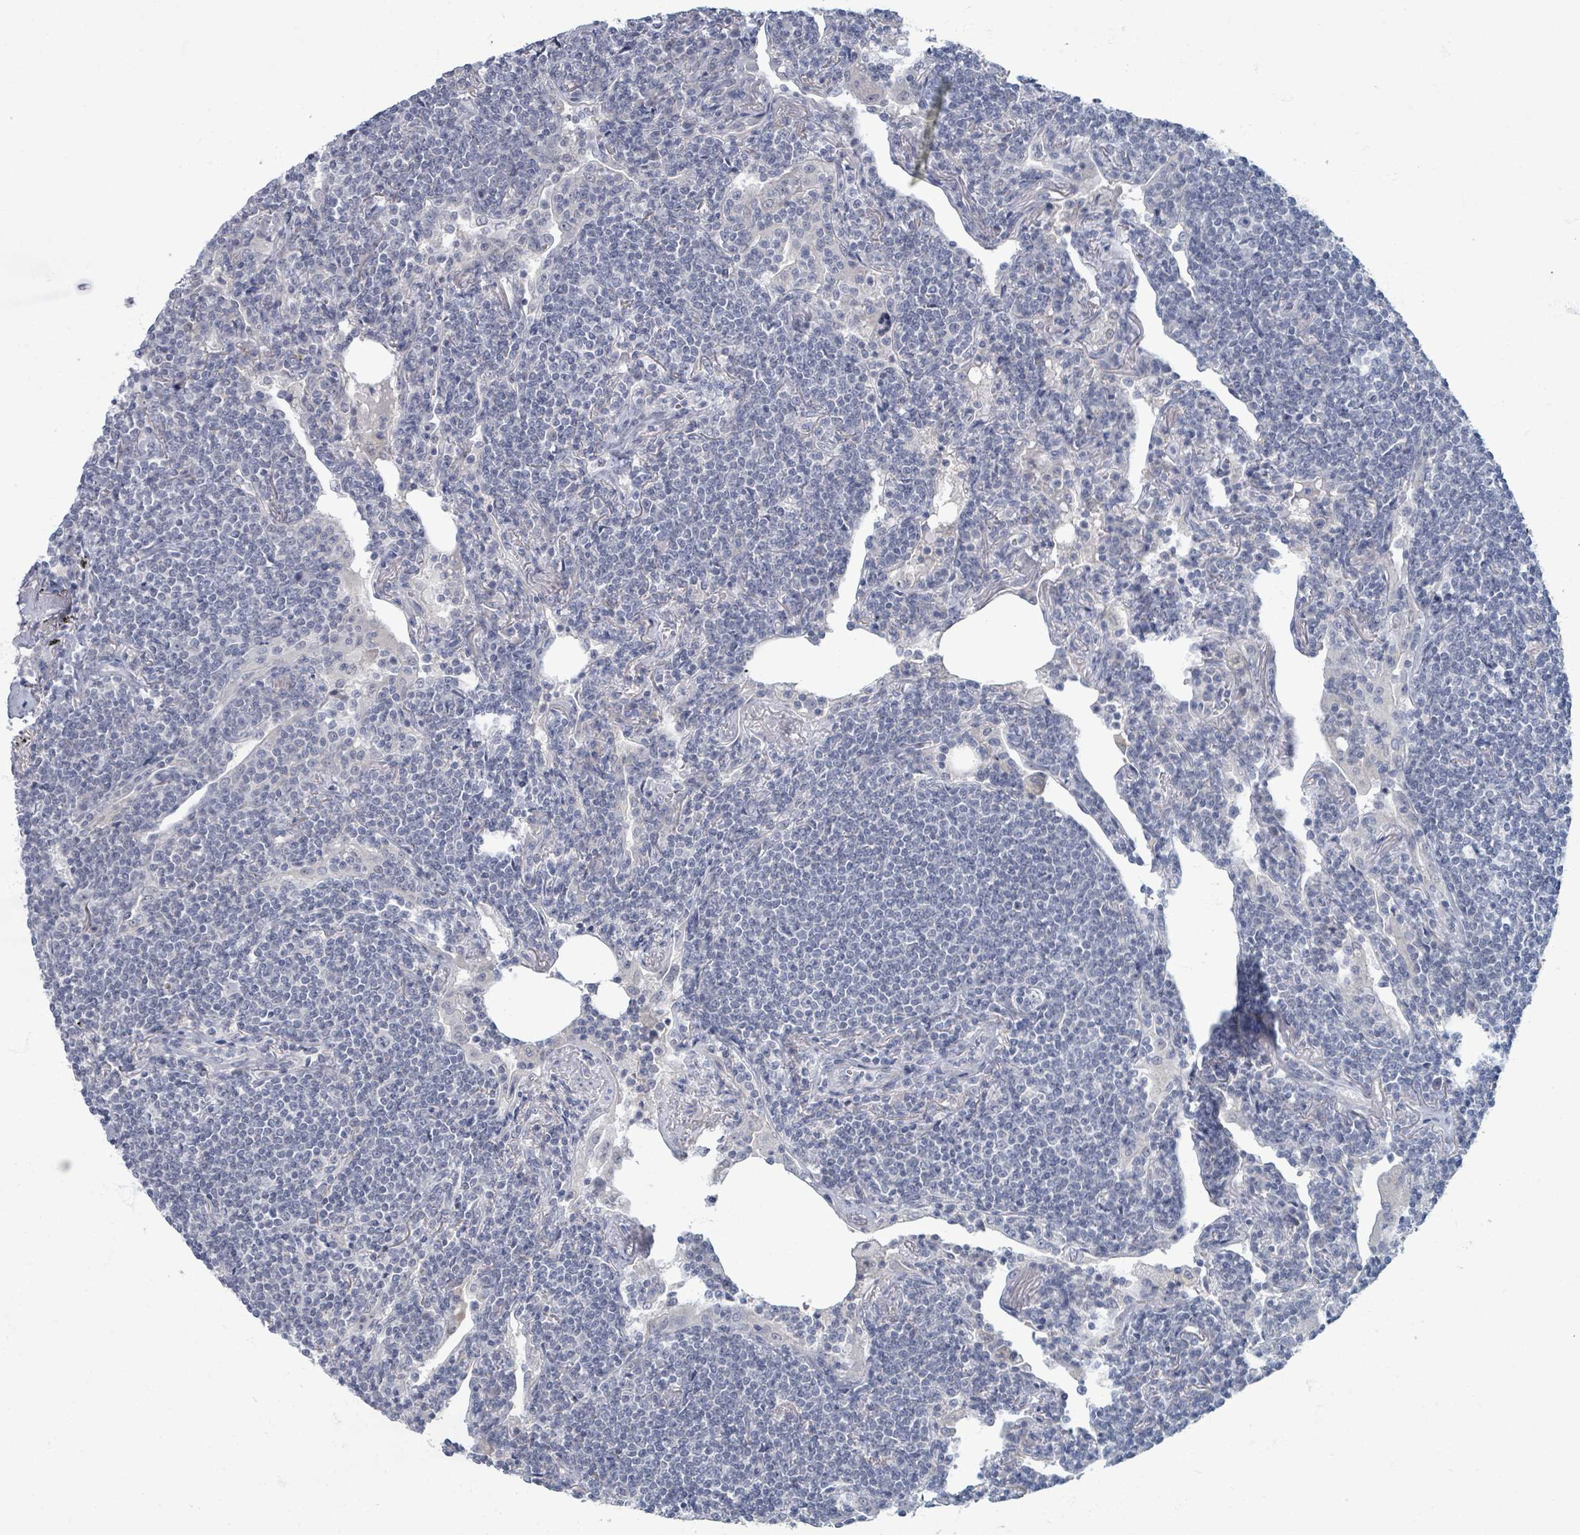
{"staining": {"intensity": "negative", "quantity": "none", "location": "none"}, "tissue": "lymphoma", "cell_type": "Tumor cells", "image_type": "cancer", "snomed": [{"axis": "morphology", "description": "Malignant lymphoma, non-Hodgkin's type, Low grade"}, {"axis": "topography", "description": "Lung"}], "caption": "IHC micrograph of neoplastic tissue: human lymphoma stained with DAB demonstrates no significant protein staining in tumor cells. (Stains: DAB (3,3'-diaminobenzidine) immunohistochemistry with hematoxylin counter stain, Microscopy: brightfield microscopy at high magnification).", "gene": "WNT11", "patient": {"sex": "female", "age": 71}}